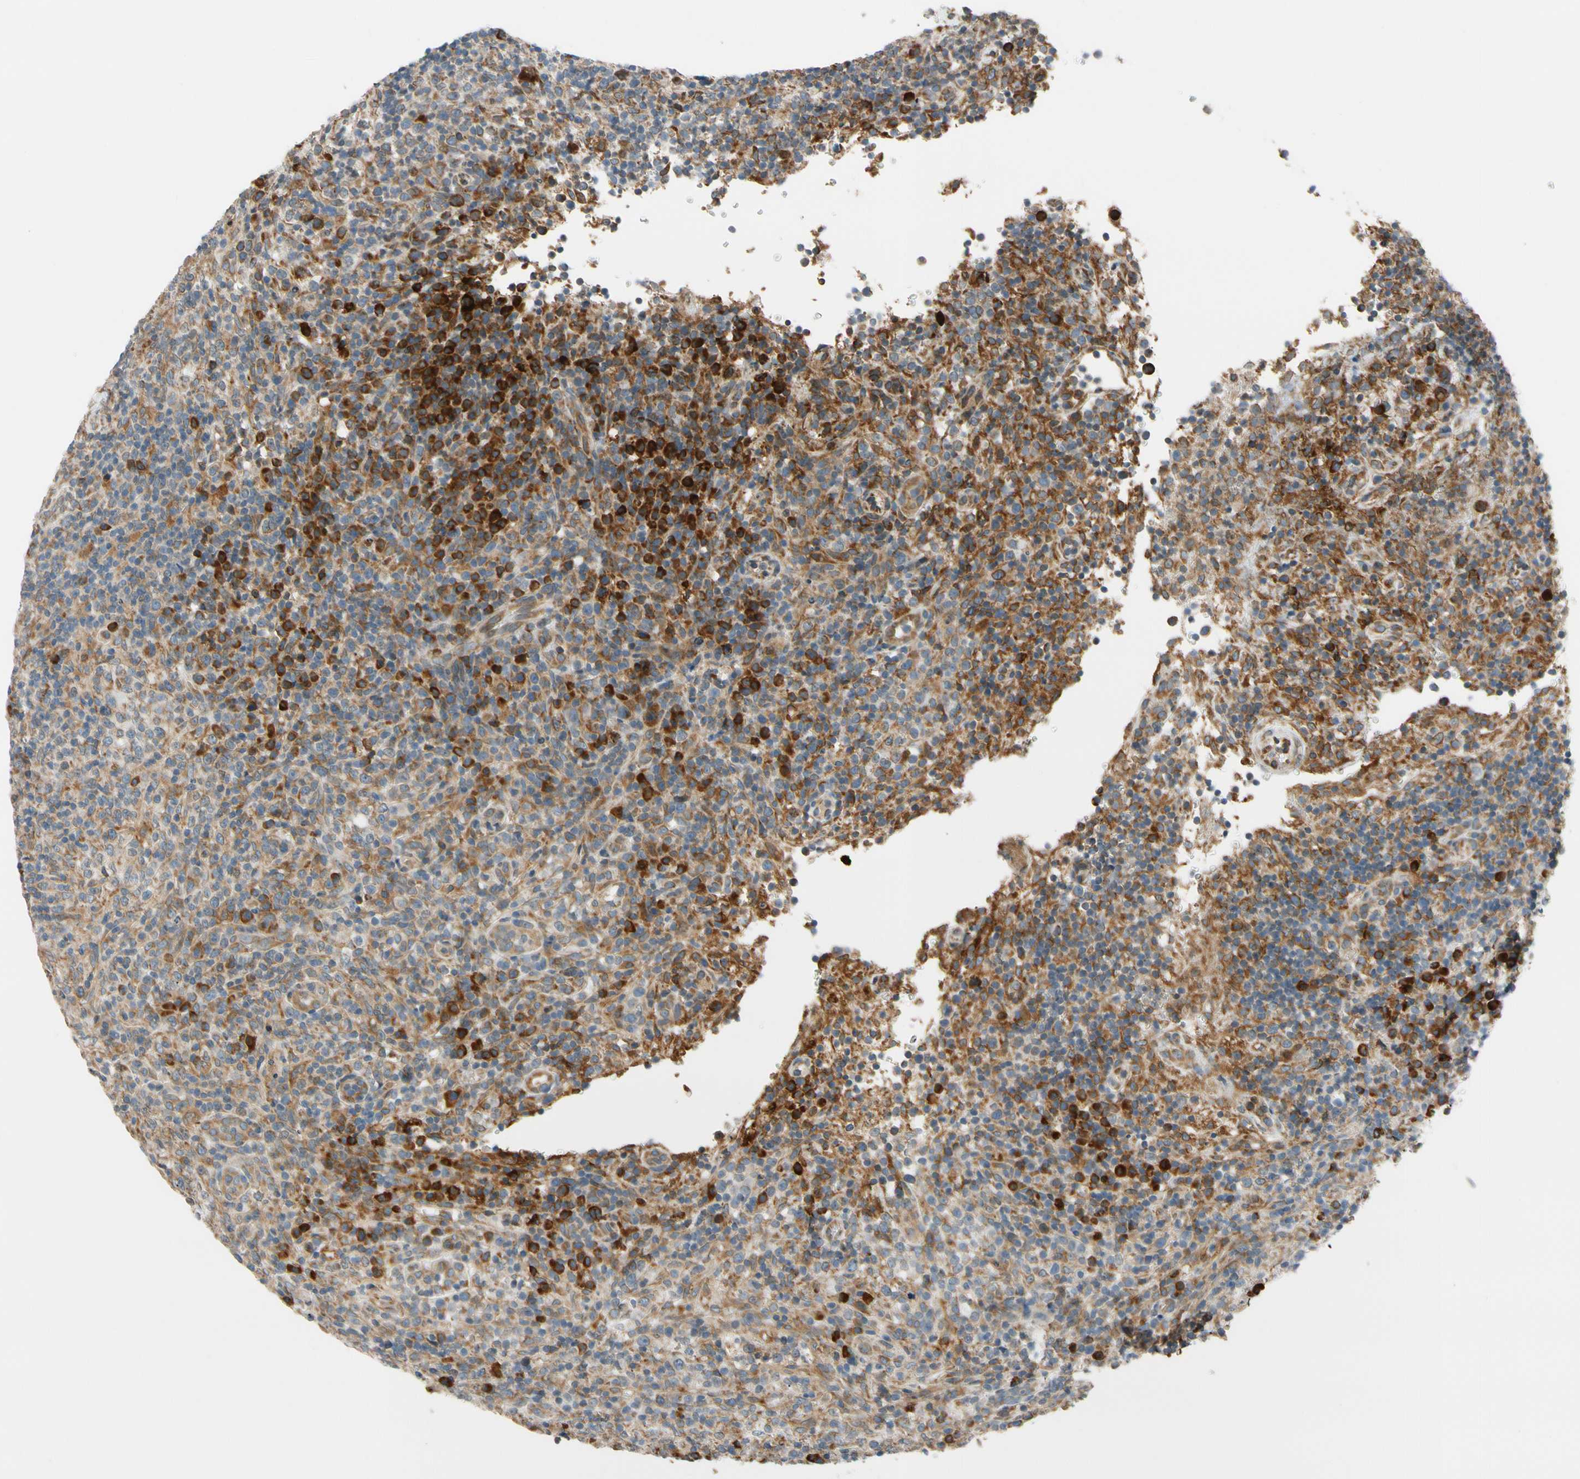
{"staining": {"intensity": "moderate", "quantity": "25%-75%", "location": "cytoplasmic/membranous"}, "tissue": "lymphoma", "cell_type": "Tumor cells", "image_type": "cancer", "snomed": [{"axis": "morphology", "description": "Malignant lymphoma, non-Hodgkin's type, High grade"}, {"axis": "topography", "description": "Lymph node"}], "caption": "Lymphoma stained with a protein marker exhibits moderate staining in tumor cells.", "gene": "RPN2", "patient": {"sex": "female", "age": 76}}